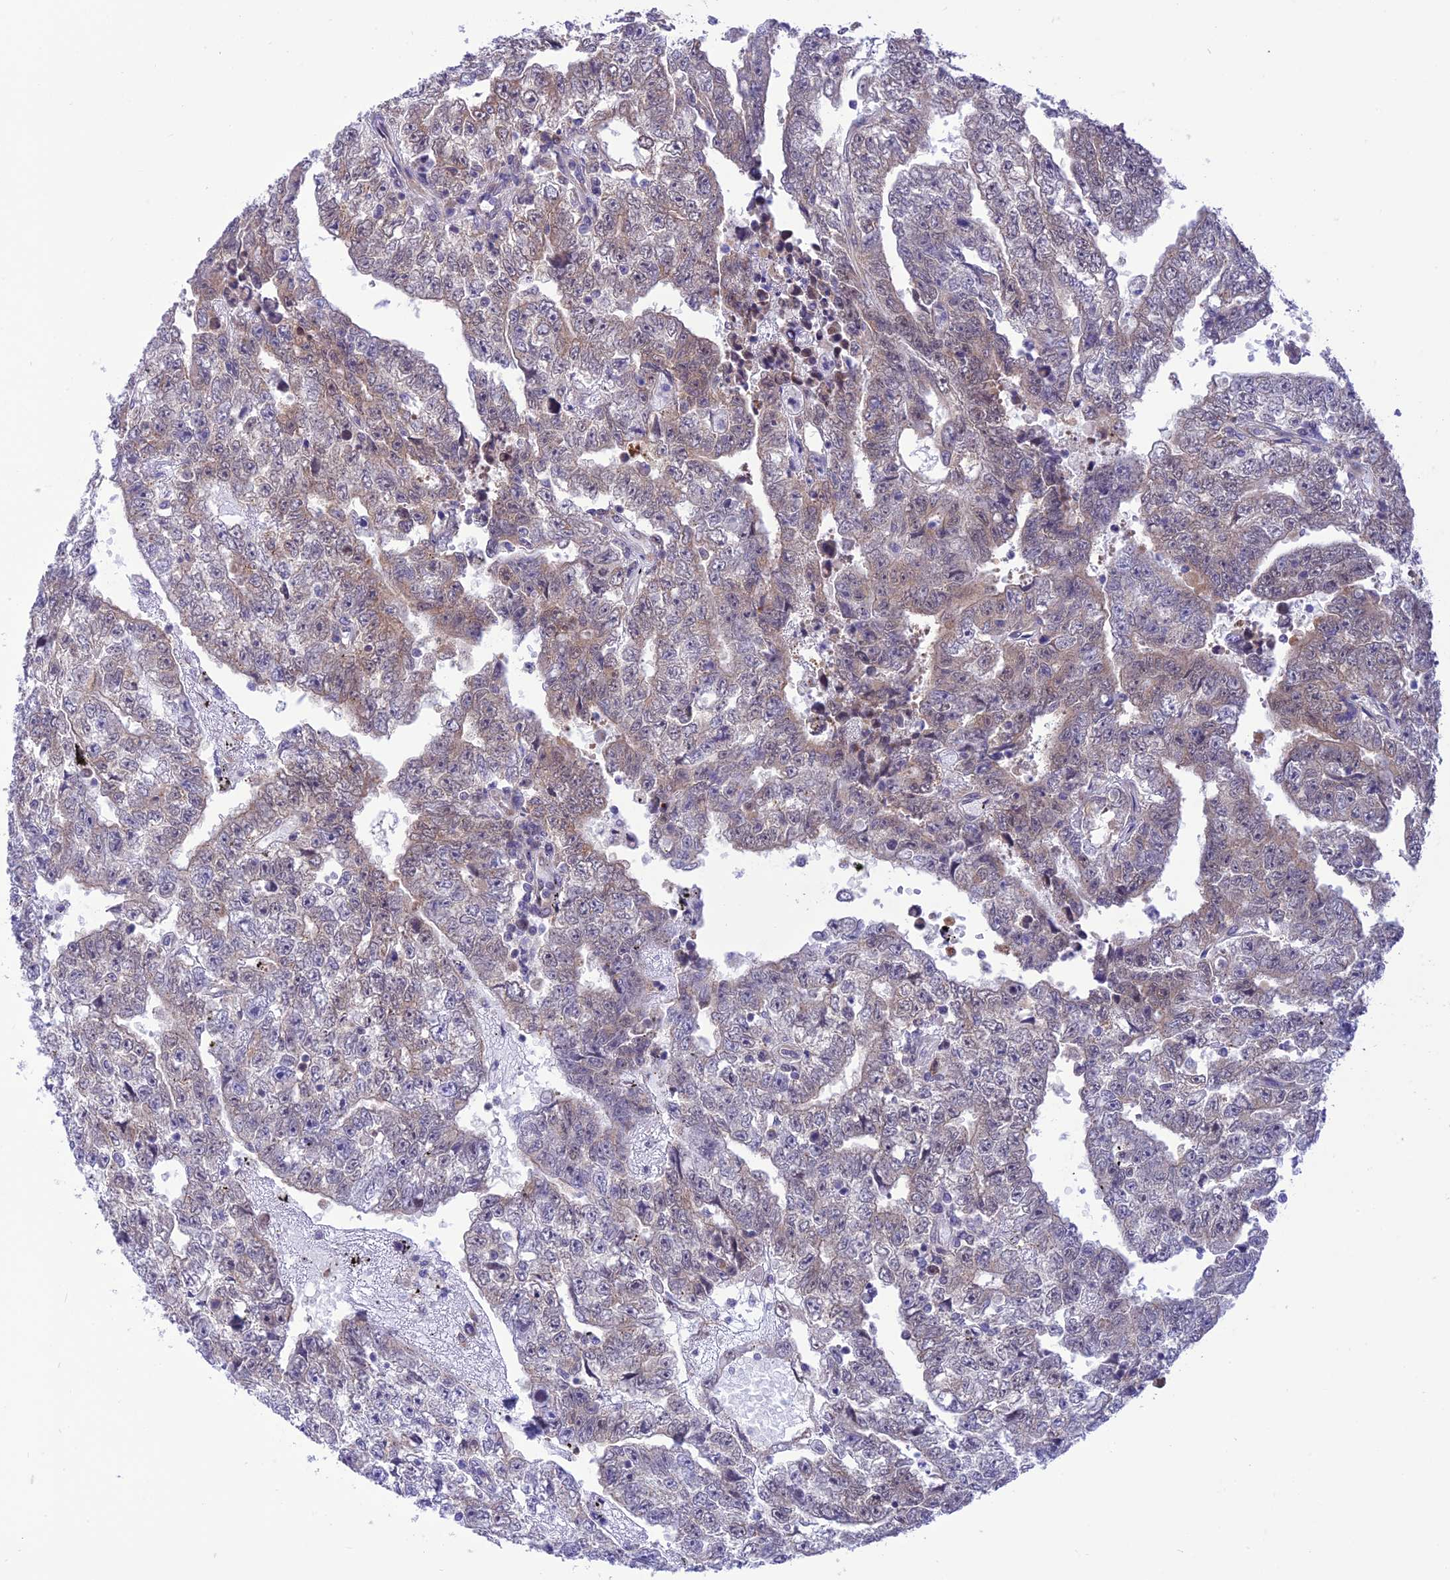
{"staining": {"intensity": "weak", "quantity": "<25%", "location": "cytoplasmic/membranous"}, "tissue": "testis cancer", "cell_type": "Tumor cells", "image_type": "cancer", "snomed": [{"axis": "morphology", "description": "Carcinoma, Embryonal, NOS"}, {"axis": "topography", "description": "Testis"}], "caption": "Tumor cells are negative for brown protein staining in testis cancer.", "gene": "RNF126", "patient": {"sex": "male", "age": 25}}